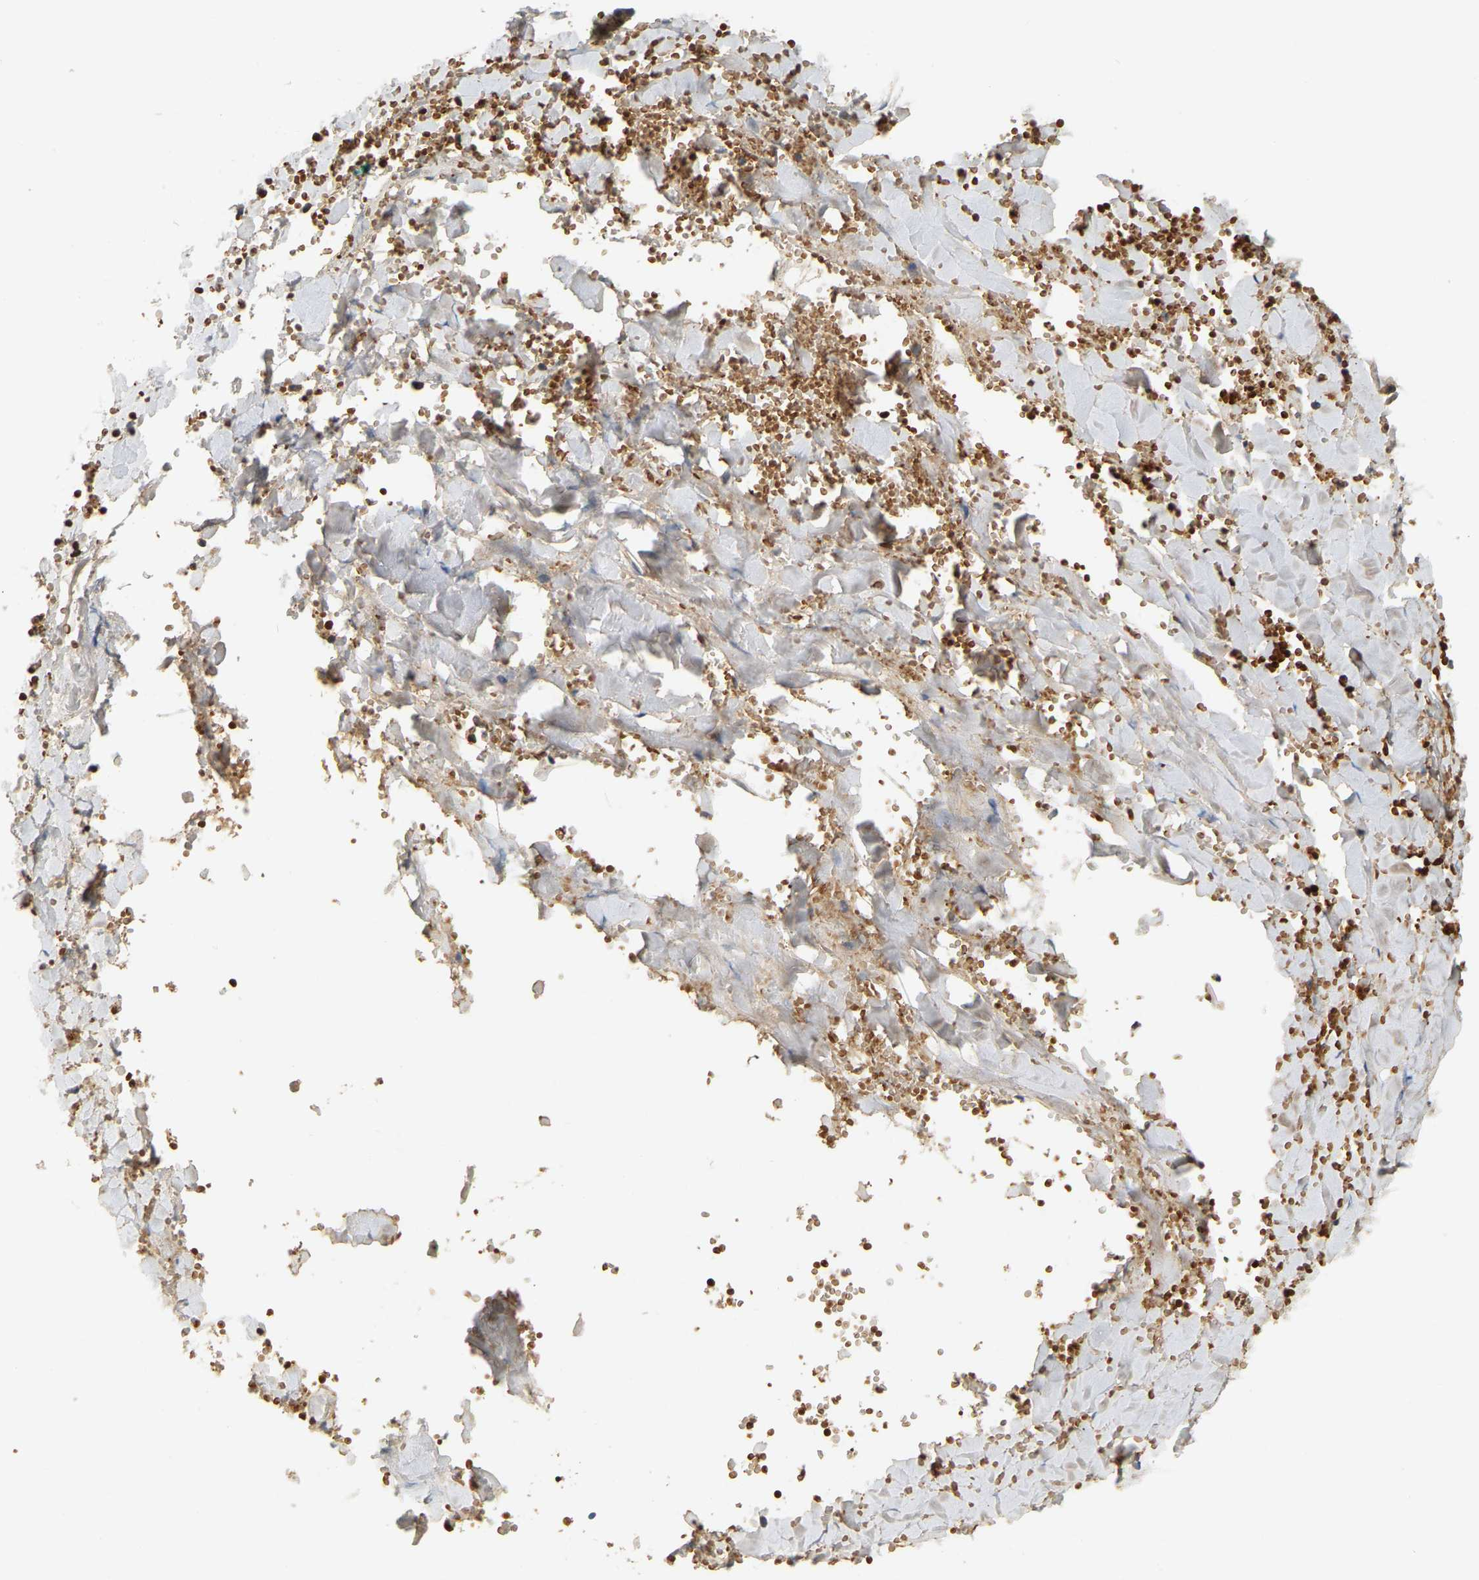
{"staining": {"intensity": "moderate", "quantity": ">75%", "location": "cytoplasmic/membranous"}, "tissue": "salivary gland", "cell_type": "Glandular cells", "image_type": "normal", "snomed": [{"axis": "morphology", "description": "Normal tissue, NOS"}, {"axis": "topography", "description": "Salivary gland"}], "caption": "Salivary gland stained for a protein demonstrates moderate cytoplasmic/membranous positivity in glandular cells. Using DAB (3,3'-diaminobenzidine) (brown) and hematoxylin (blue) stains, captured at high magnification using brightfield microscopy.", "gene": "AKAP13", "patient": {"sex": "male", "age": 62}}